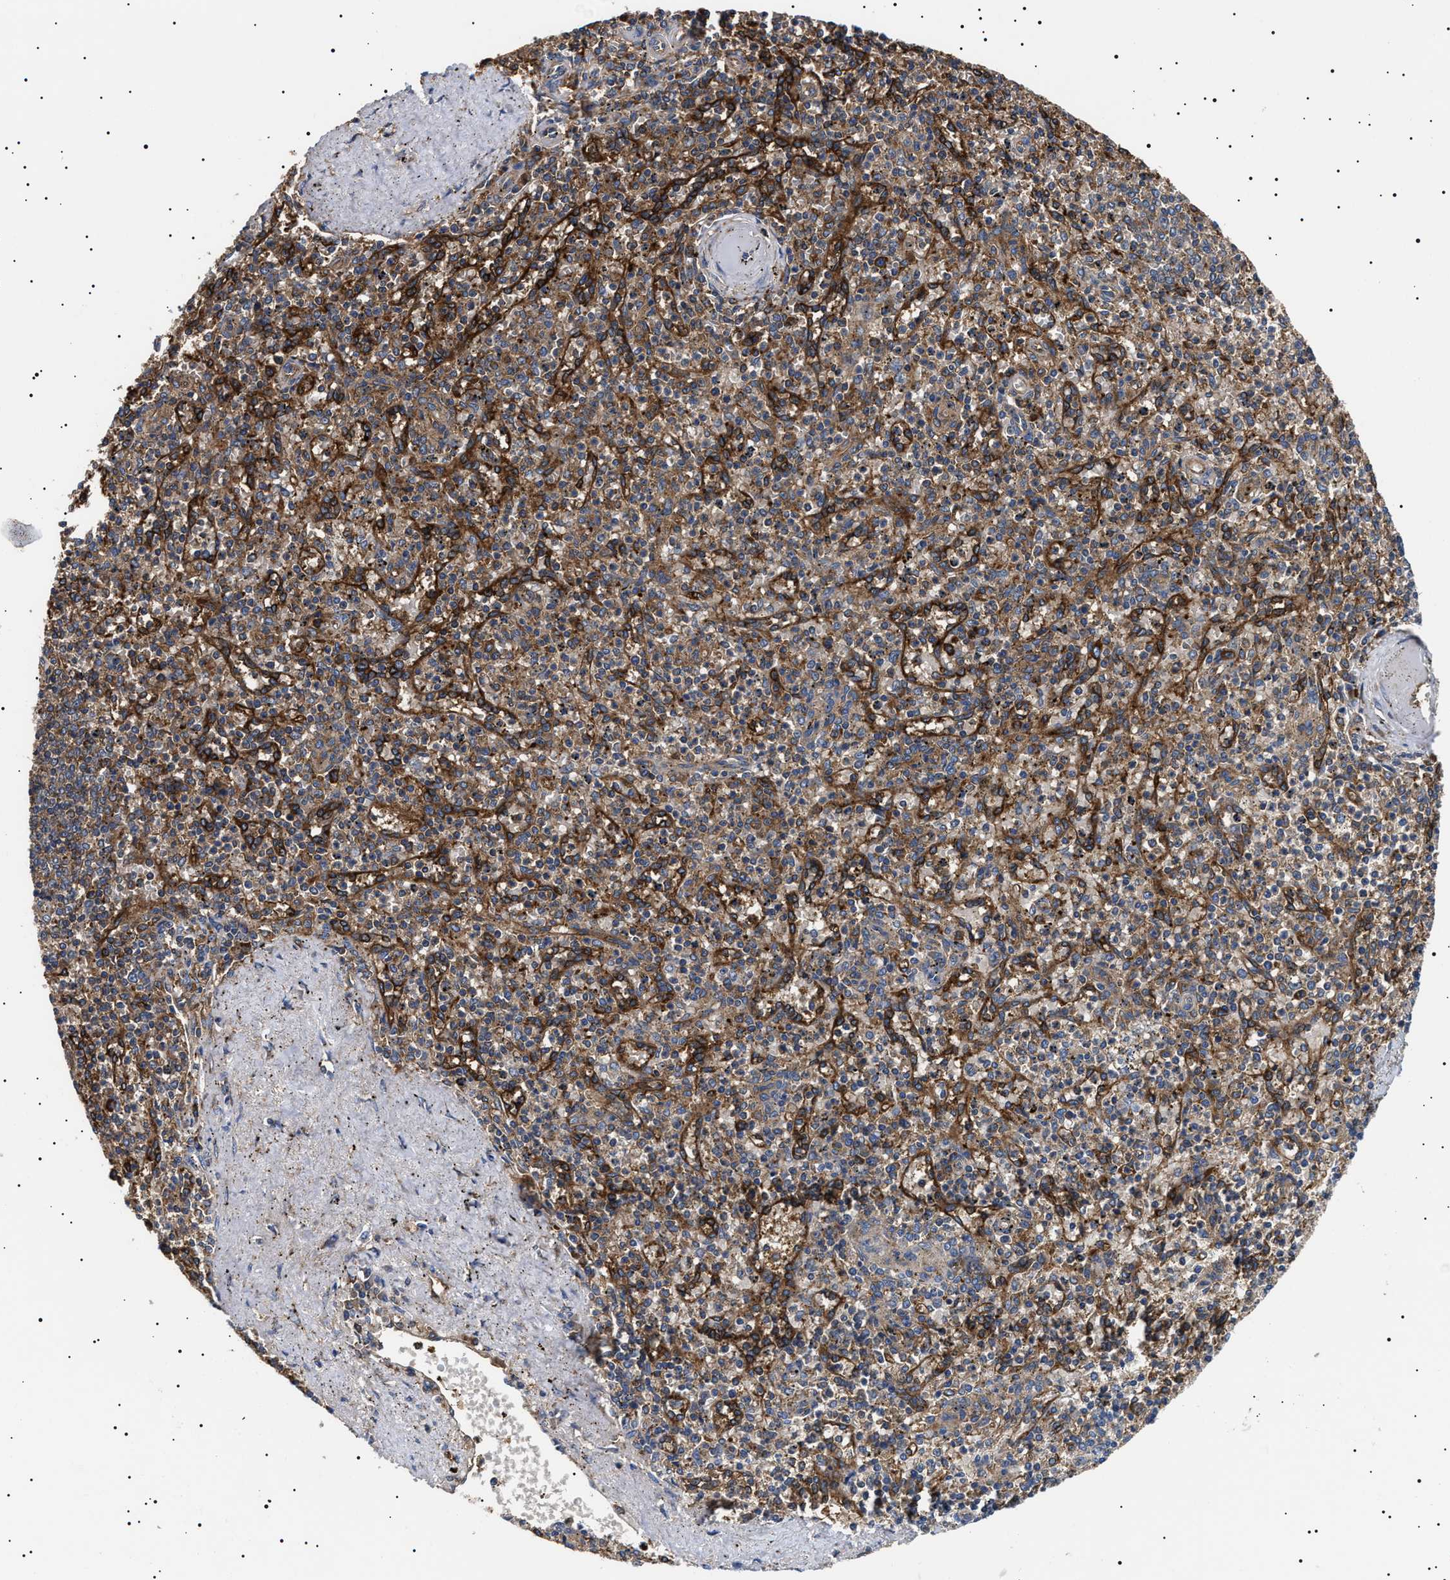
{"staining": {"intensity": "weak", "quantity": "25%-75%", "location": "cytoplasmic/membranous"}, "tissue": "spleen", "cell_type": "Cells in red pulp", "image_type": "normal", "snomed": [{"axis": "morphology", "description": "Normal tissue, NOS"}, {"axis": "topography", "description": "Spleen"}], "caption": "The histopathology image reveals staining of unremarkable spleen, revealing weak cytoplasmic/membranous protein staining (brown color) within cells in red pulp. Immunohistochemistry stains the protein in brown and the nuclei are stained blue.", "gene": "TPP2", "patient": {"sex": "male", "age": 72}}